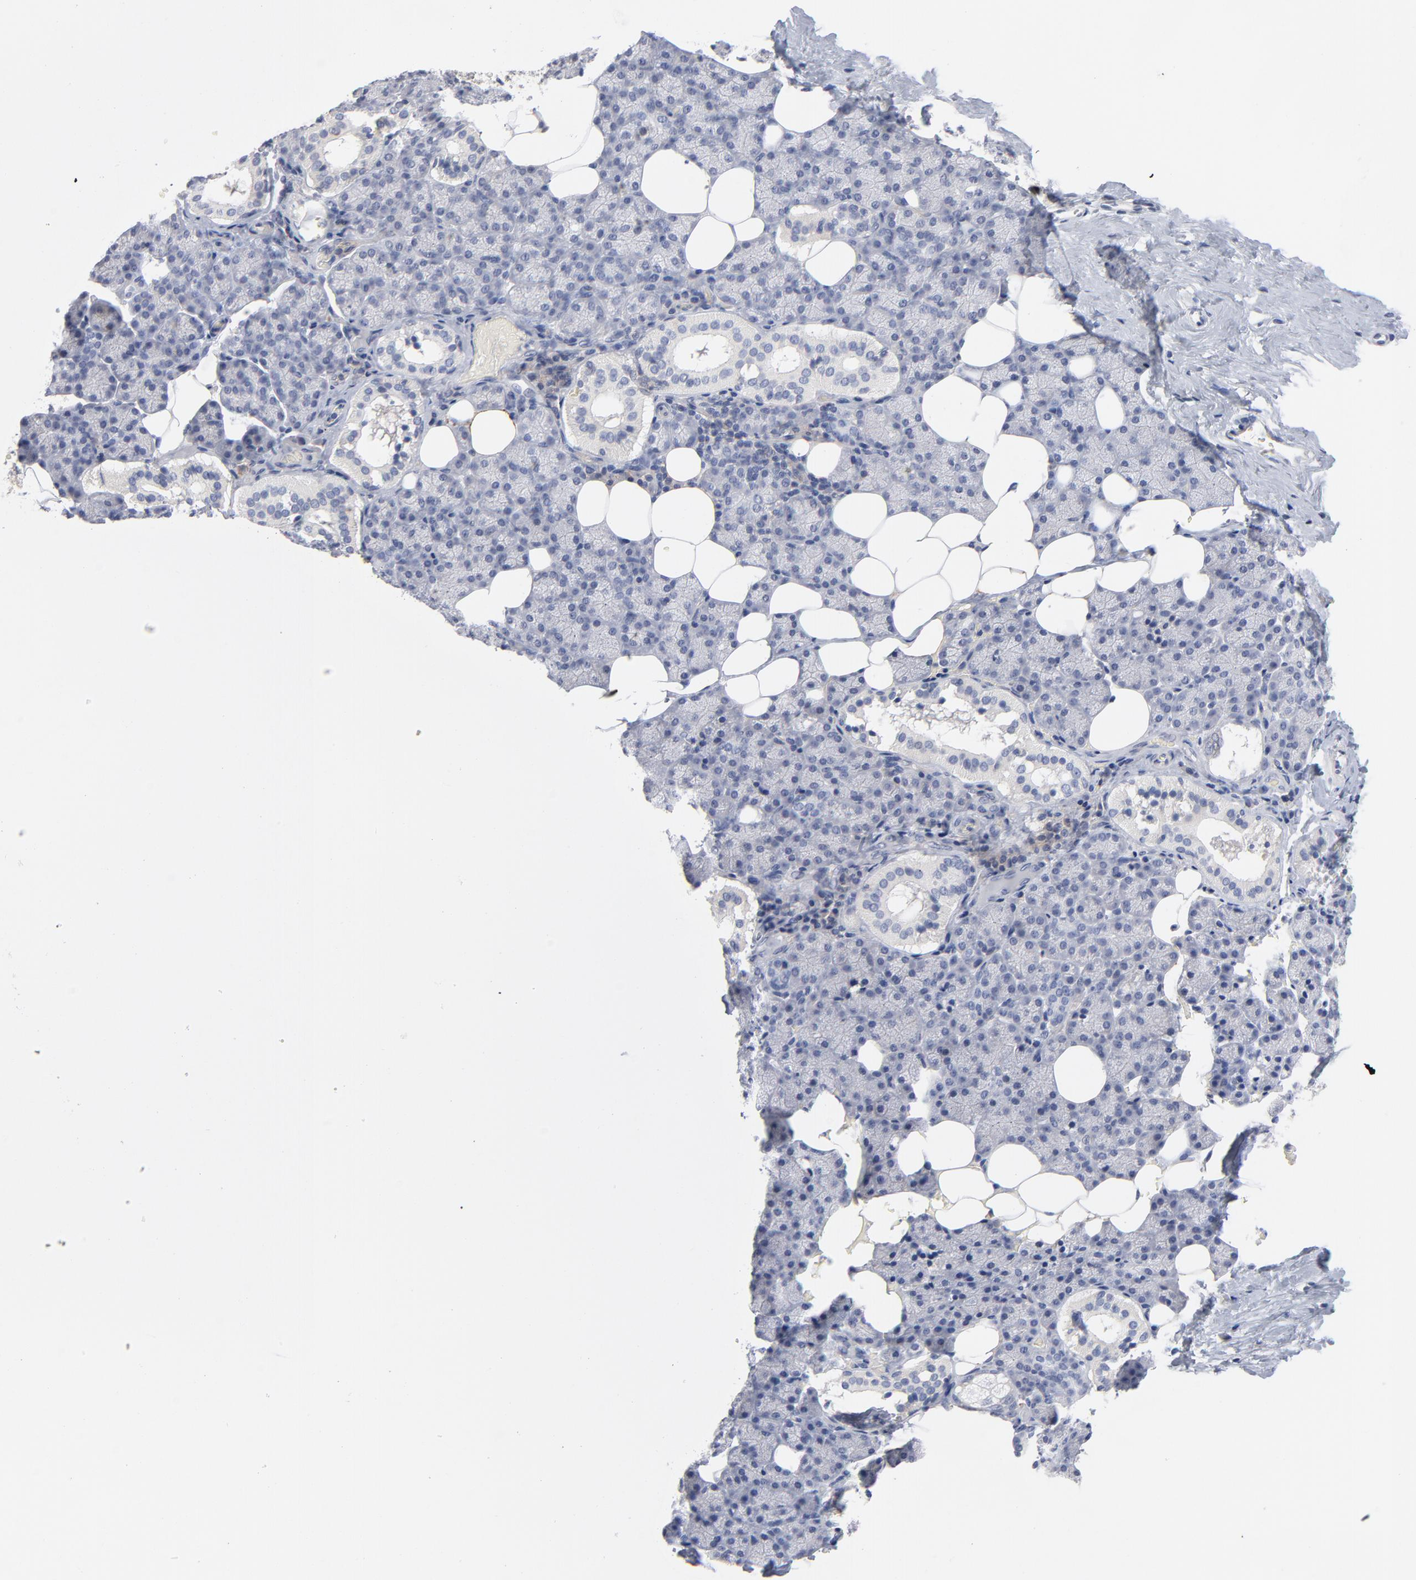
{"staining": {"intensity": "negative", "quantity": "none", "location": "none"}, "tissue": "salivary gland", "cell_type": "Glandular cells", "image_type": "normal", "snomed": [{"axis": "morphology", "description": "Normal tissue, NOS"}, {"axis": "topography", "description": "Lymph node"}, {"axis": "topography", "description": "Salivary gland"}], "caption": "A photomicrograph of salivary gland stained for a protein displays no brown staining in glandular cells. (Stains: DAB (3,3'-diaminobenzidine) immunohistochemistry (IHC) with hematoxylin counter stain, Microscopy: brightfield microscopy at high magnification).", "gene": "SLC16A1", "patient": {"sex": "male", "age": 8}}